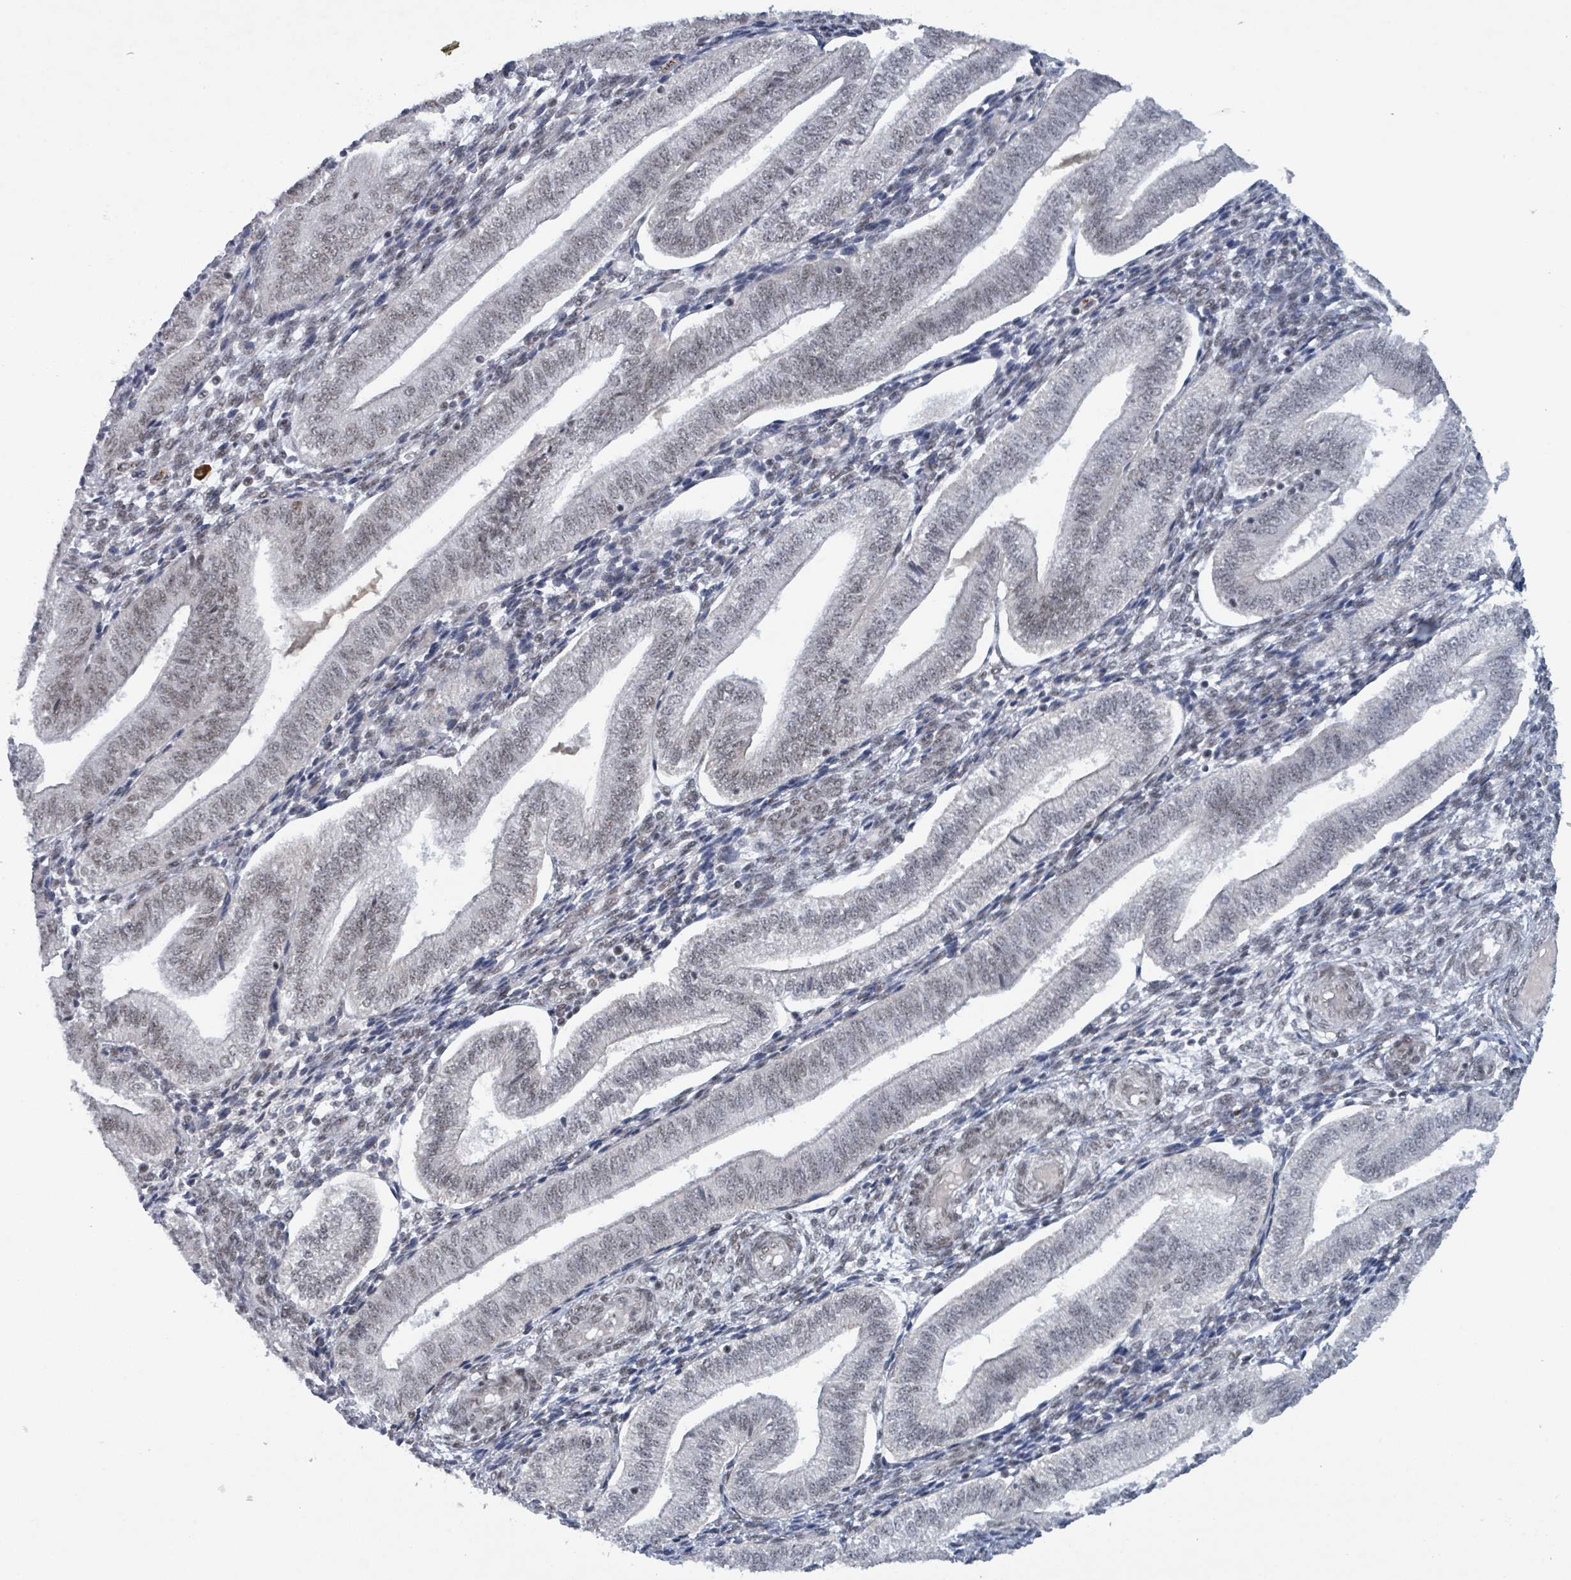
{"staining": {"intensity": "weak", "quantity": "25%-75%", "location": "nuclear"}, "tissue": "endometrium", "cell_type": "Cells in endometrial stroma", "image_type": "normal", "snomed": [{"axis": "morphology", "description": "Normal tissue, NOS"}, {"axis": "topography", "description": "Endometrium"}], "caption": "Weak nuclear staining is seen in about 25%-75% of cells in endometrial stroma in normal endometrium. The protein is stained brown, and the nuclei are stained in blue (DAB (3,3'-diaminobenzidine) IHC with brightfield microscopy, high magnification).", "gene": "BANP", "patient": {"sex": "female", "age": 34}}